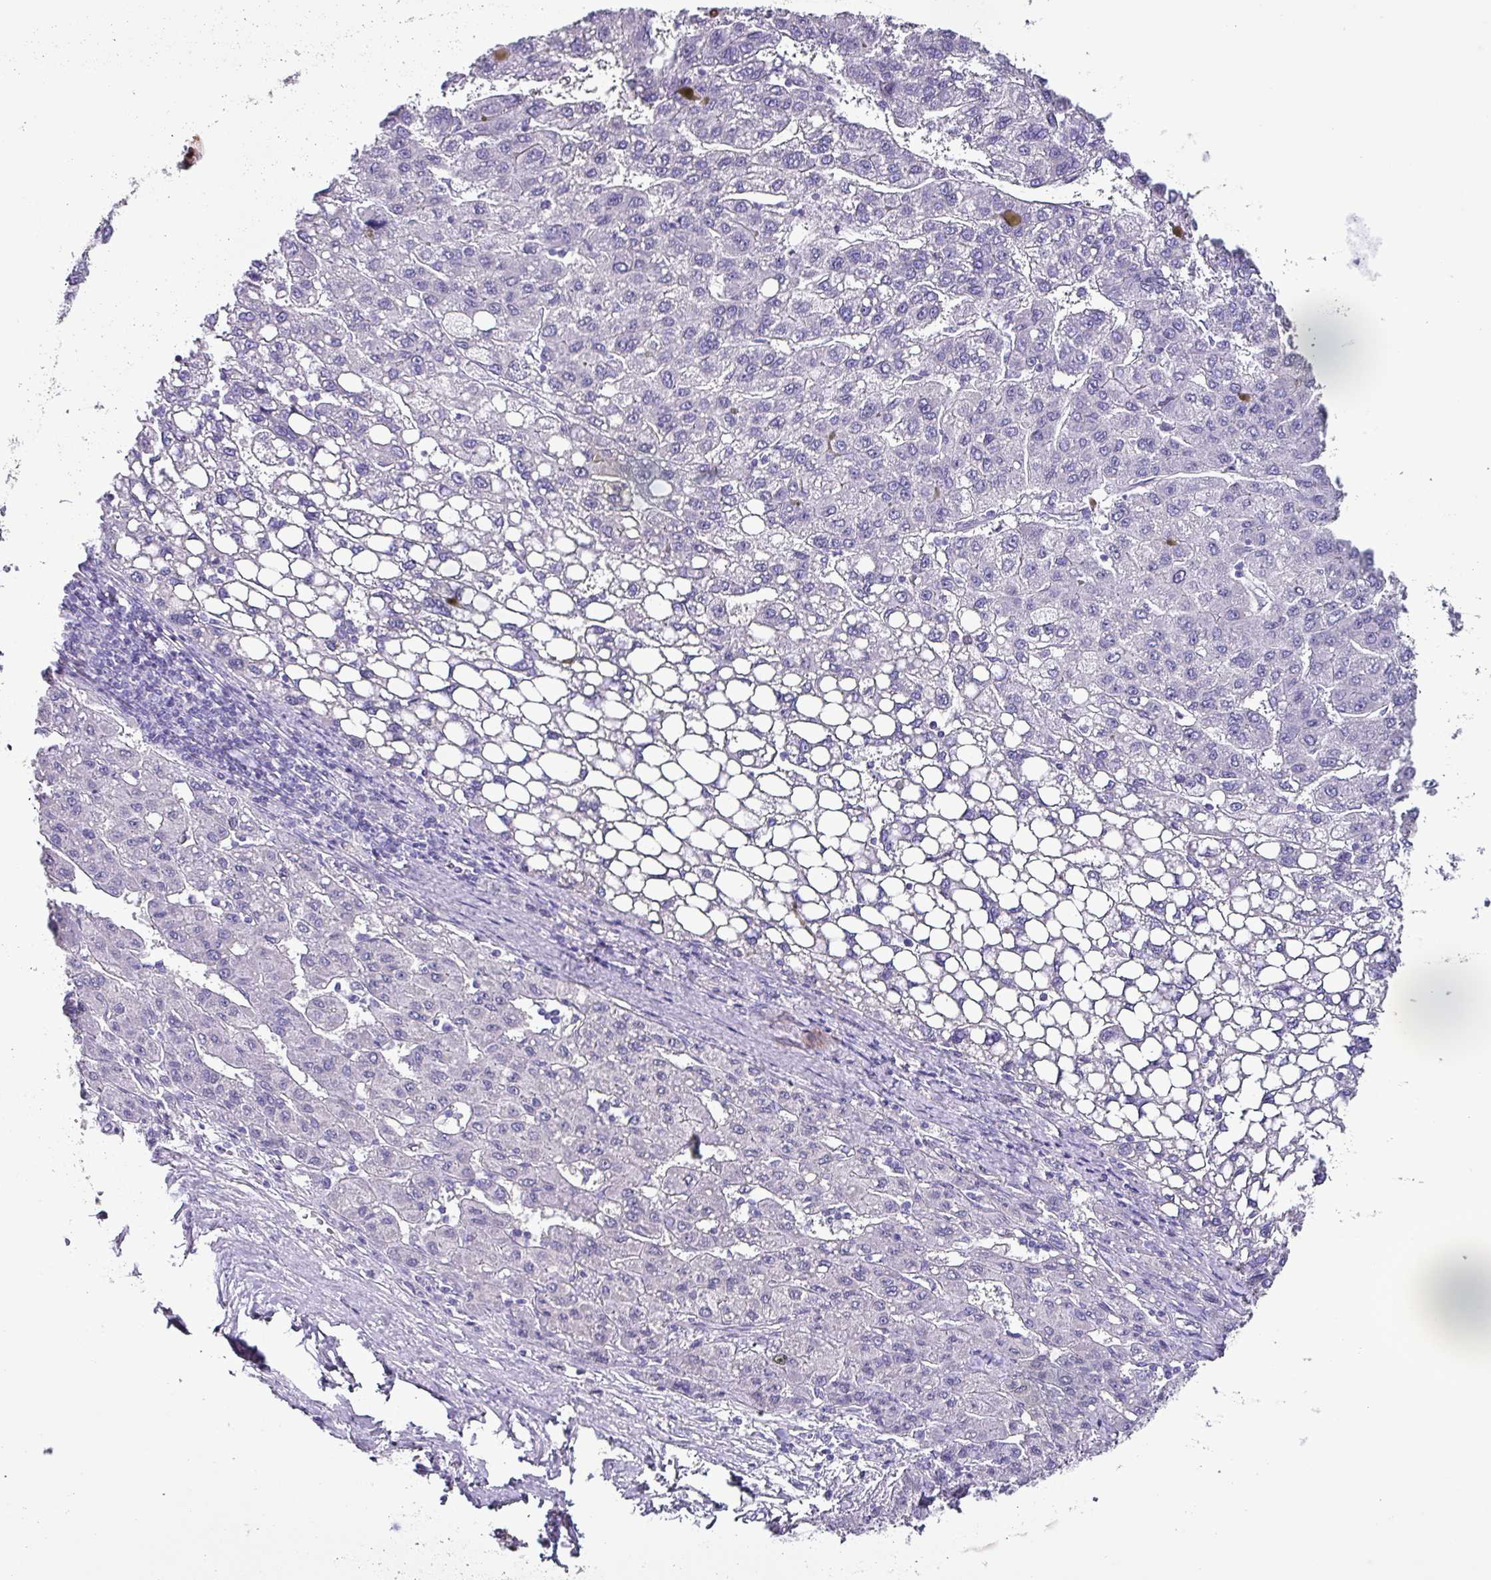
{"staining": {"intensity": "negative", "quantity": "none", "location": "none"}, "tissue": "liver cancer", "cell_type": "Tumor cells", "image_type": "cancer", "snomed": [{"axis": "morphology", "description": "Carcinoma, Hepatocellular, NOS"}, {"axis": "topography", "description": "Liver"}], "caption": "IHC image of neoplastic tissue: human liver hepatocellular carcinoma stained with DAB displays no significant protein staining in tumor cells.", "gene": "KRT6C", "patient": {"sex": "female", "age": 82}}